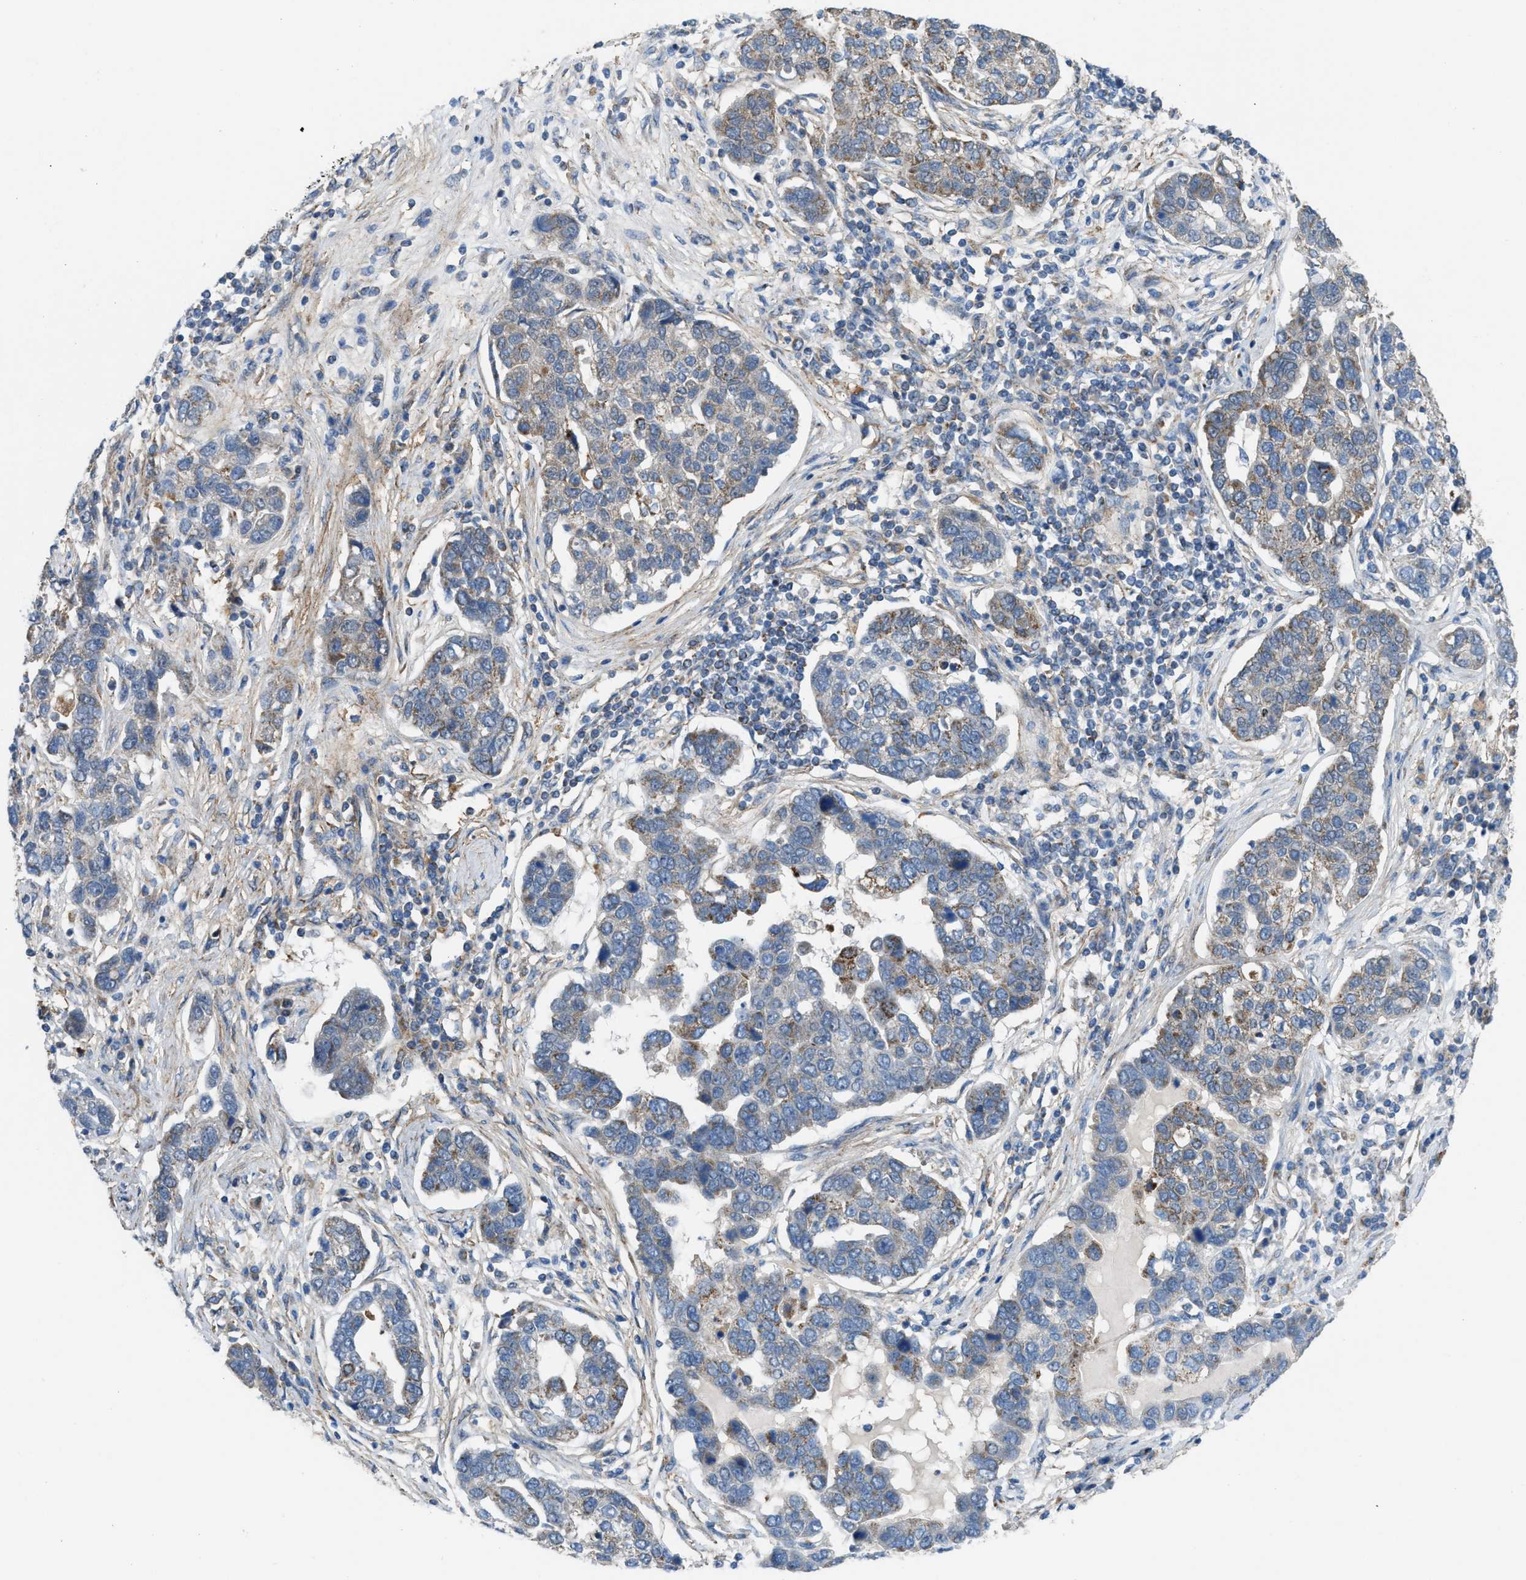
{"staining": {"intensity": "weak", "quantity": "25%-75%", "location": "cytoplasmic/membranous"}, "tissue": "pancreatic cancer", "cell_type": "Tumor cells", "image_type": "cancer", "snomed": [{"axis": "morphology", "description": "Adenocarcinoma, NOS"}, {"axis": "topography", "description": "Pancreas"}], "caption": "Pancreatic cancer stained with DAB immunohistochemistry (IHC) shows low levels of weak cytoplasmic/membranous expression in approximately 25%-75% of tumor cells.", "gene": "SLC10A3", "patient": {"sex": "female", "age": 61}}